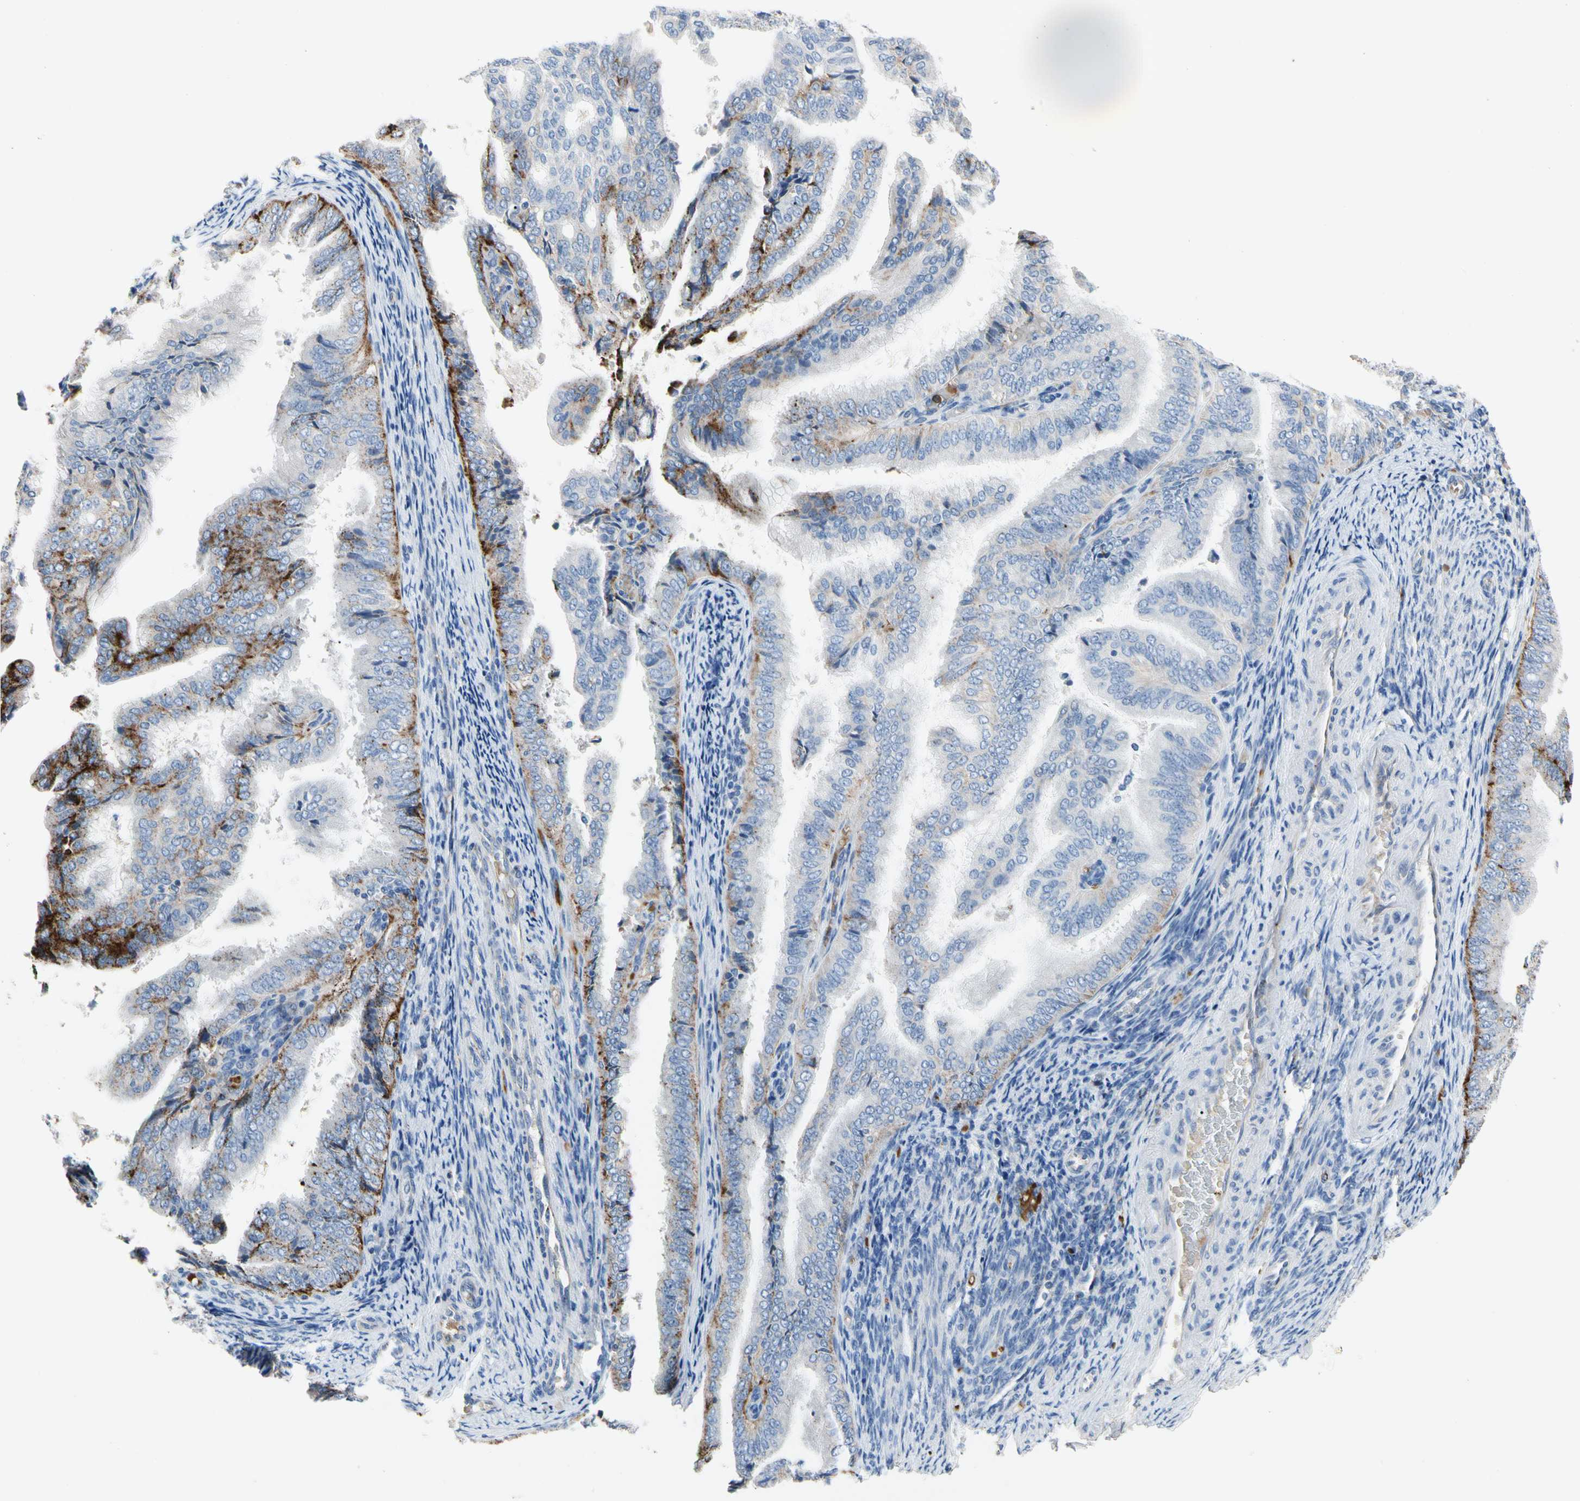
{"staining": {"intensity": "moderate", "quantity": "<25%", "location": "cytoplasmic/membranous"}, "tissue": "endometrial cancer", "cell_type": "Tumor cells", "image_type": "cancer", "snomed": [{"axis": "morphology", "description": "Adenocarcinoma, NOS"}, {"axis": "topography", "description": "Endometrium"}], "caption": "Endometrial adenocarcinoma stained for a protein (brown) demonstrates moderate cytoplasmic/membranous positive positivity in approximately <25% of tumor cells.", "gene": "RETSAT", "patient": {"sex": "female", "age": 58}}